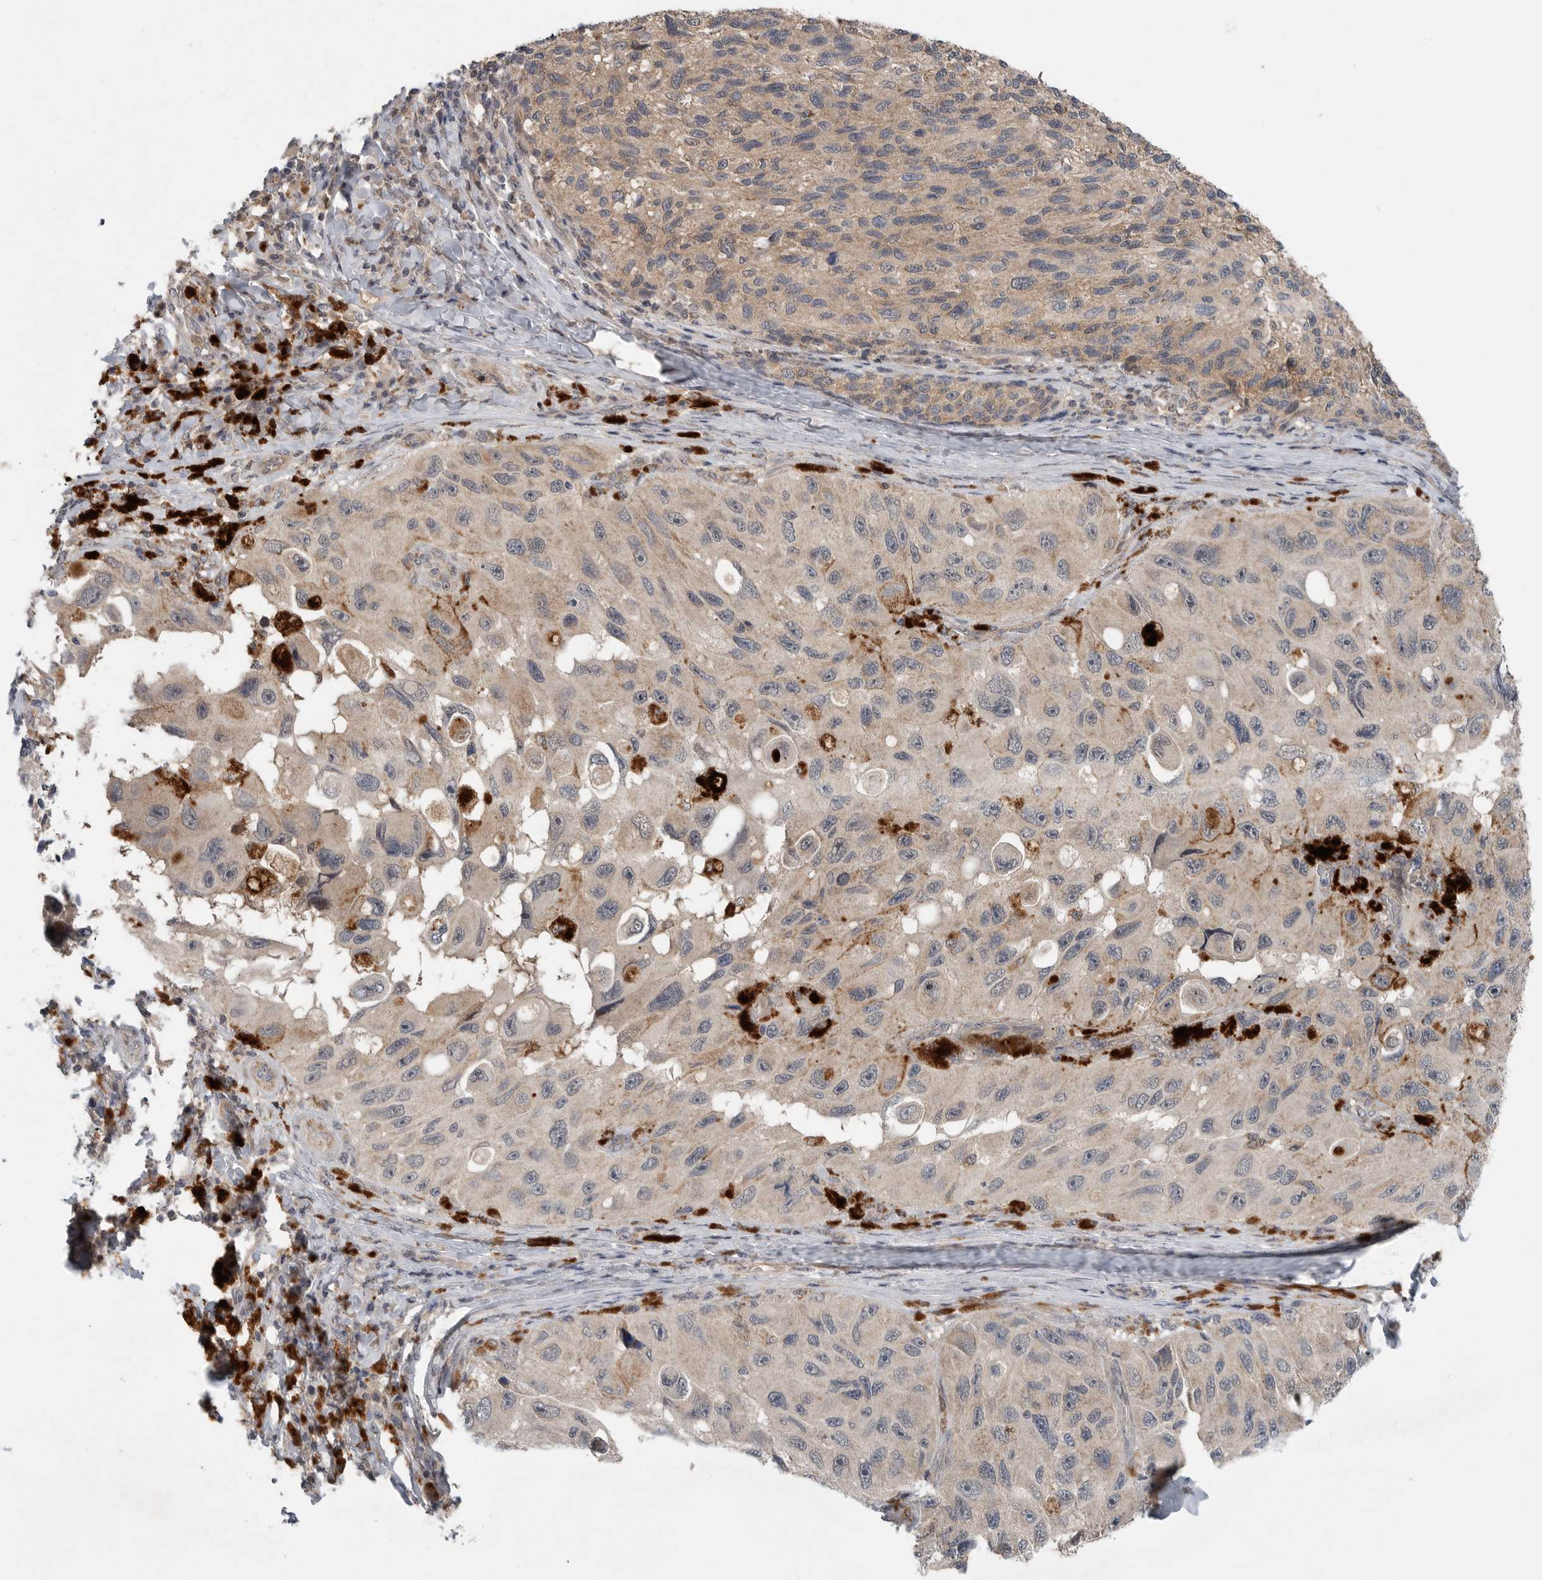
{"staining": {"intensity": "weak", "quantity": "25%-75%", "location": "cytoplasmic/membranous"}, "tissue": "melanoma", "cell_type": "Tumor cells", "image_type": "cancer", "snomed": [{"axis": "morphology", "description": "Malignant melanoma, NOS"}, {"axis": "topography", "description": "Skin"}], "caption": "This is an image of immunohistochemistry staining of malignant melanoma, which shows weak positivity in the cytoplasmic/membranous of tumor cells.", "gene": "SCP2", "patient": {"sex": "female", "age": 73}}